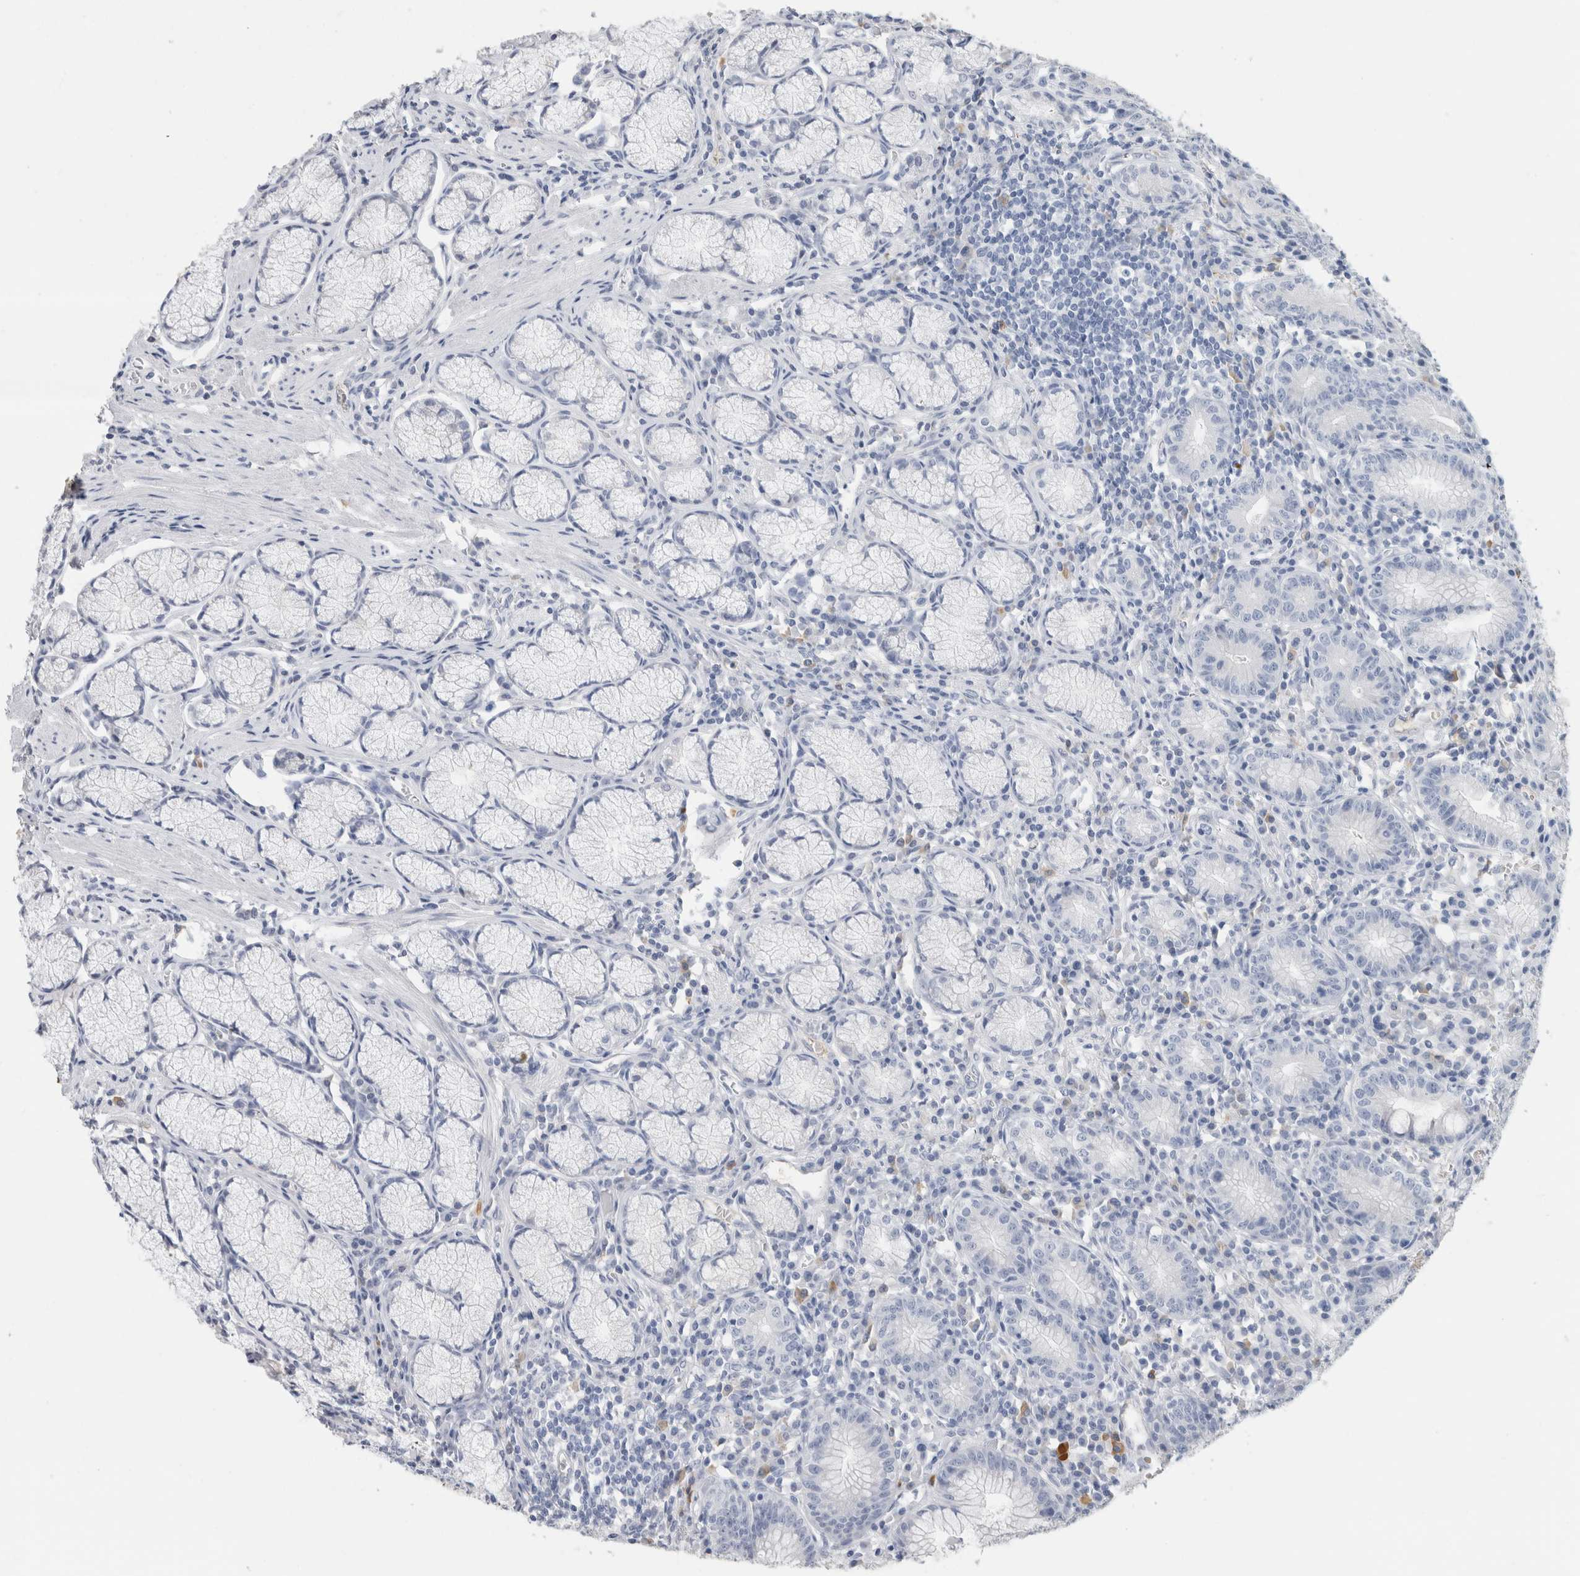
{"staining": {"intensity": "negative", "quantity": "none", "location": "none"}, "tissue": "stomach", "cell_type": "Glandular cells", "image_type": "normal", "snomed": [{"axis": "morphology", "description": "Normal tissue, NOS"}, {"axis": "topography", "description": "Stomach"}], "caption": "This is an IHC photomicrograph of normal human stomach. There is no expression in glandular cells.", "gene": "SCGB1A1", "patient": {"sex": "male", "age": 55}}